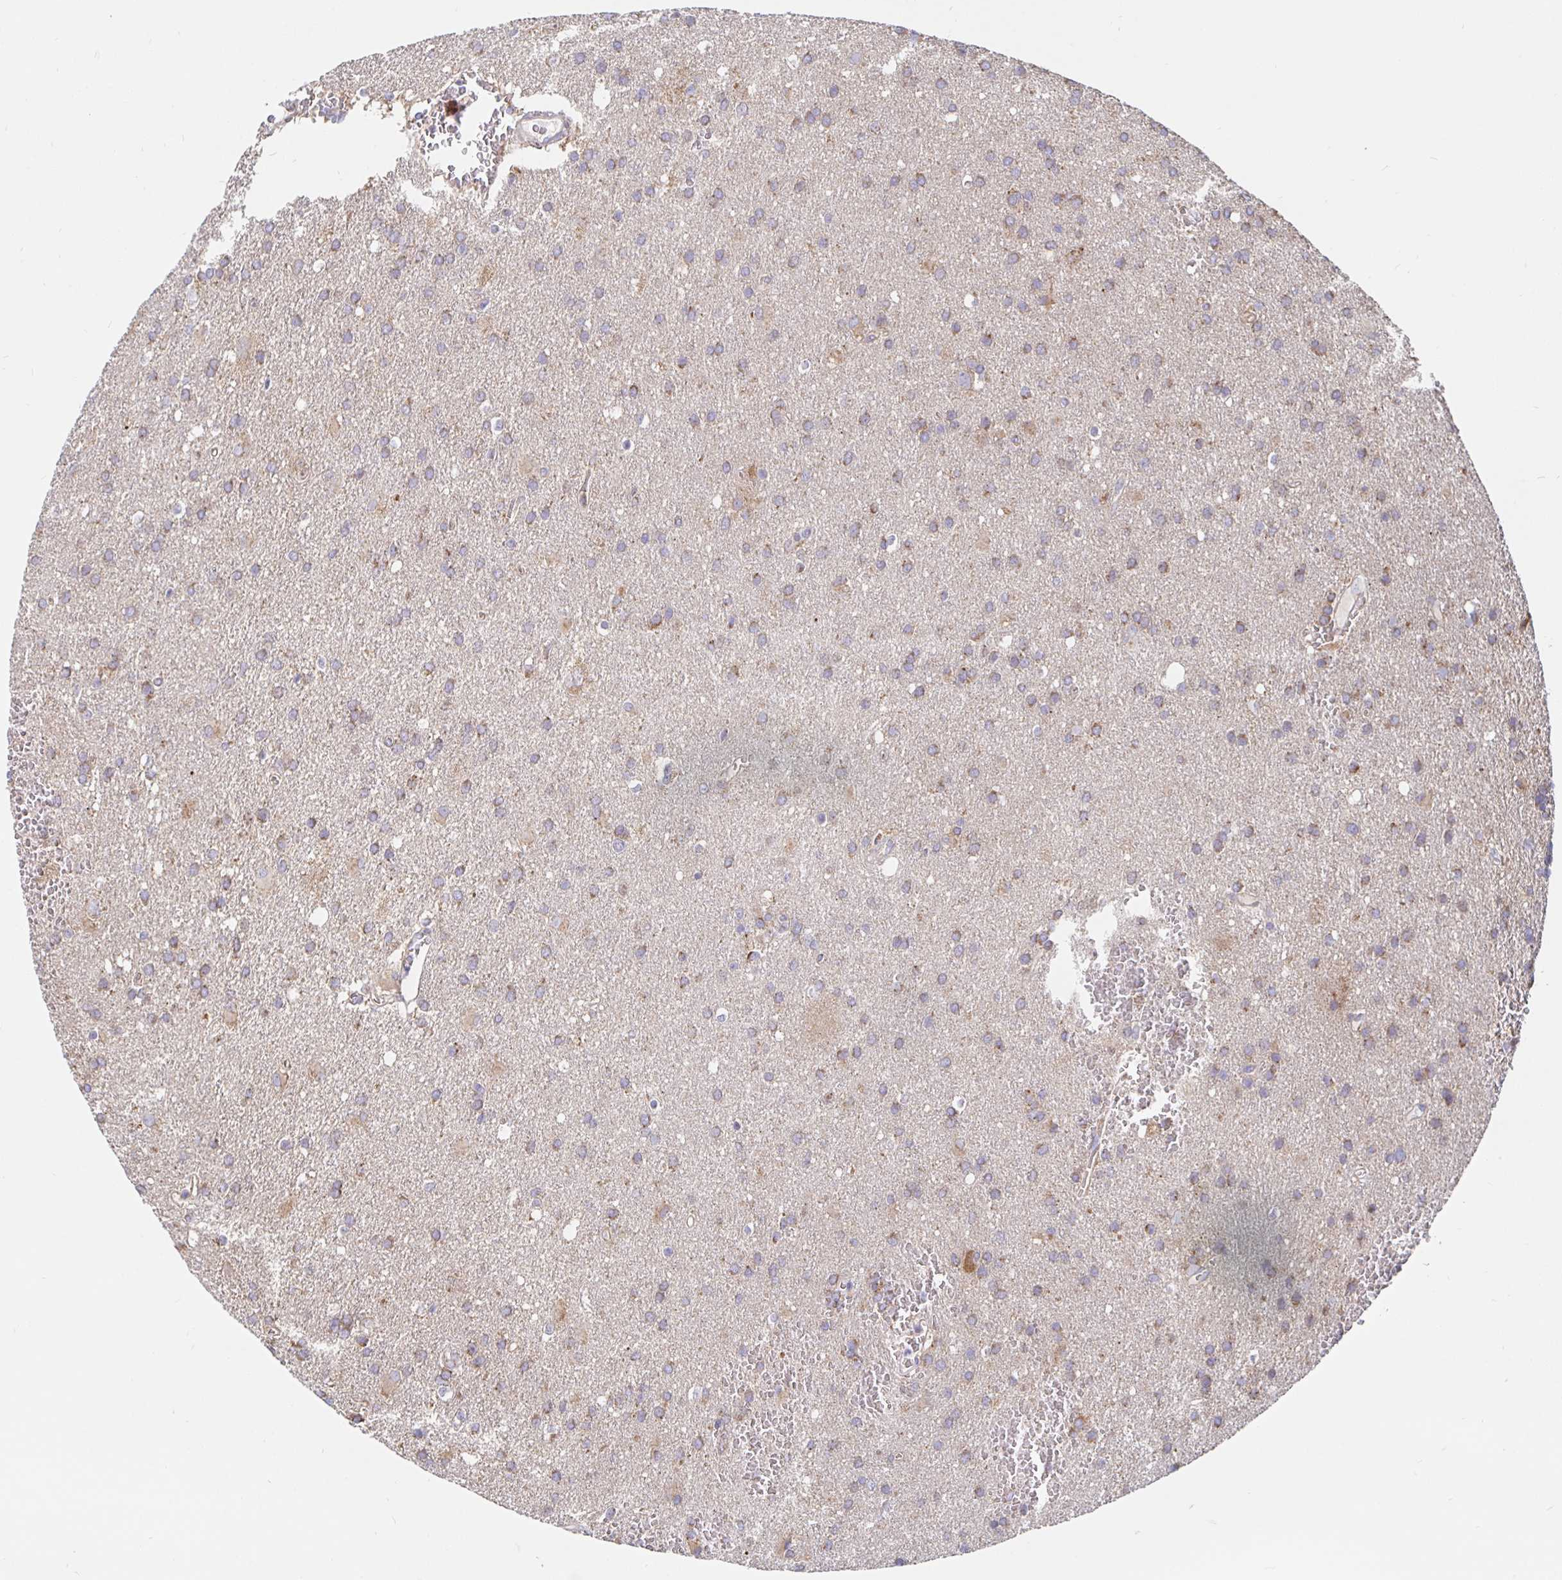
{"staining": {"intensity": "weak", "quantity": "<25%", "location": "cytoplasmic/membranous"}, "tissue": "glioma", "cell_type": "Tumor cells", "image_type": "cancer", "snomed": [{"axis": "morphology", "description": "Glioma, malignant, Low grade"}, {"axis": "topography", "description": "Brain"}], "caption": "Immunohistochemical staining of glioma shows no significant expression in tumor cells.", "gene": "PRDX3", "patient": {"sex": "male", "age": 66}}